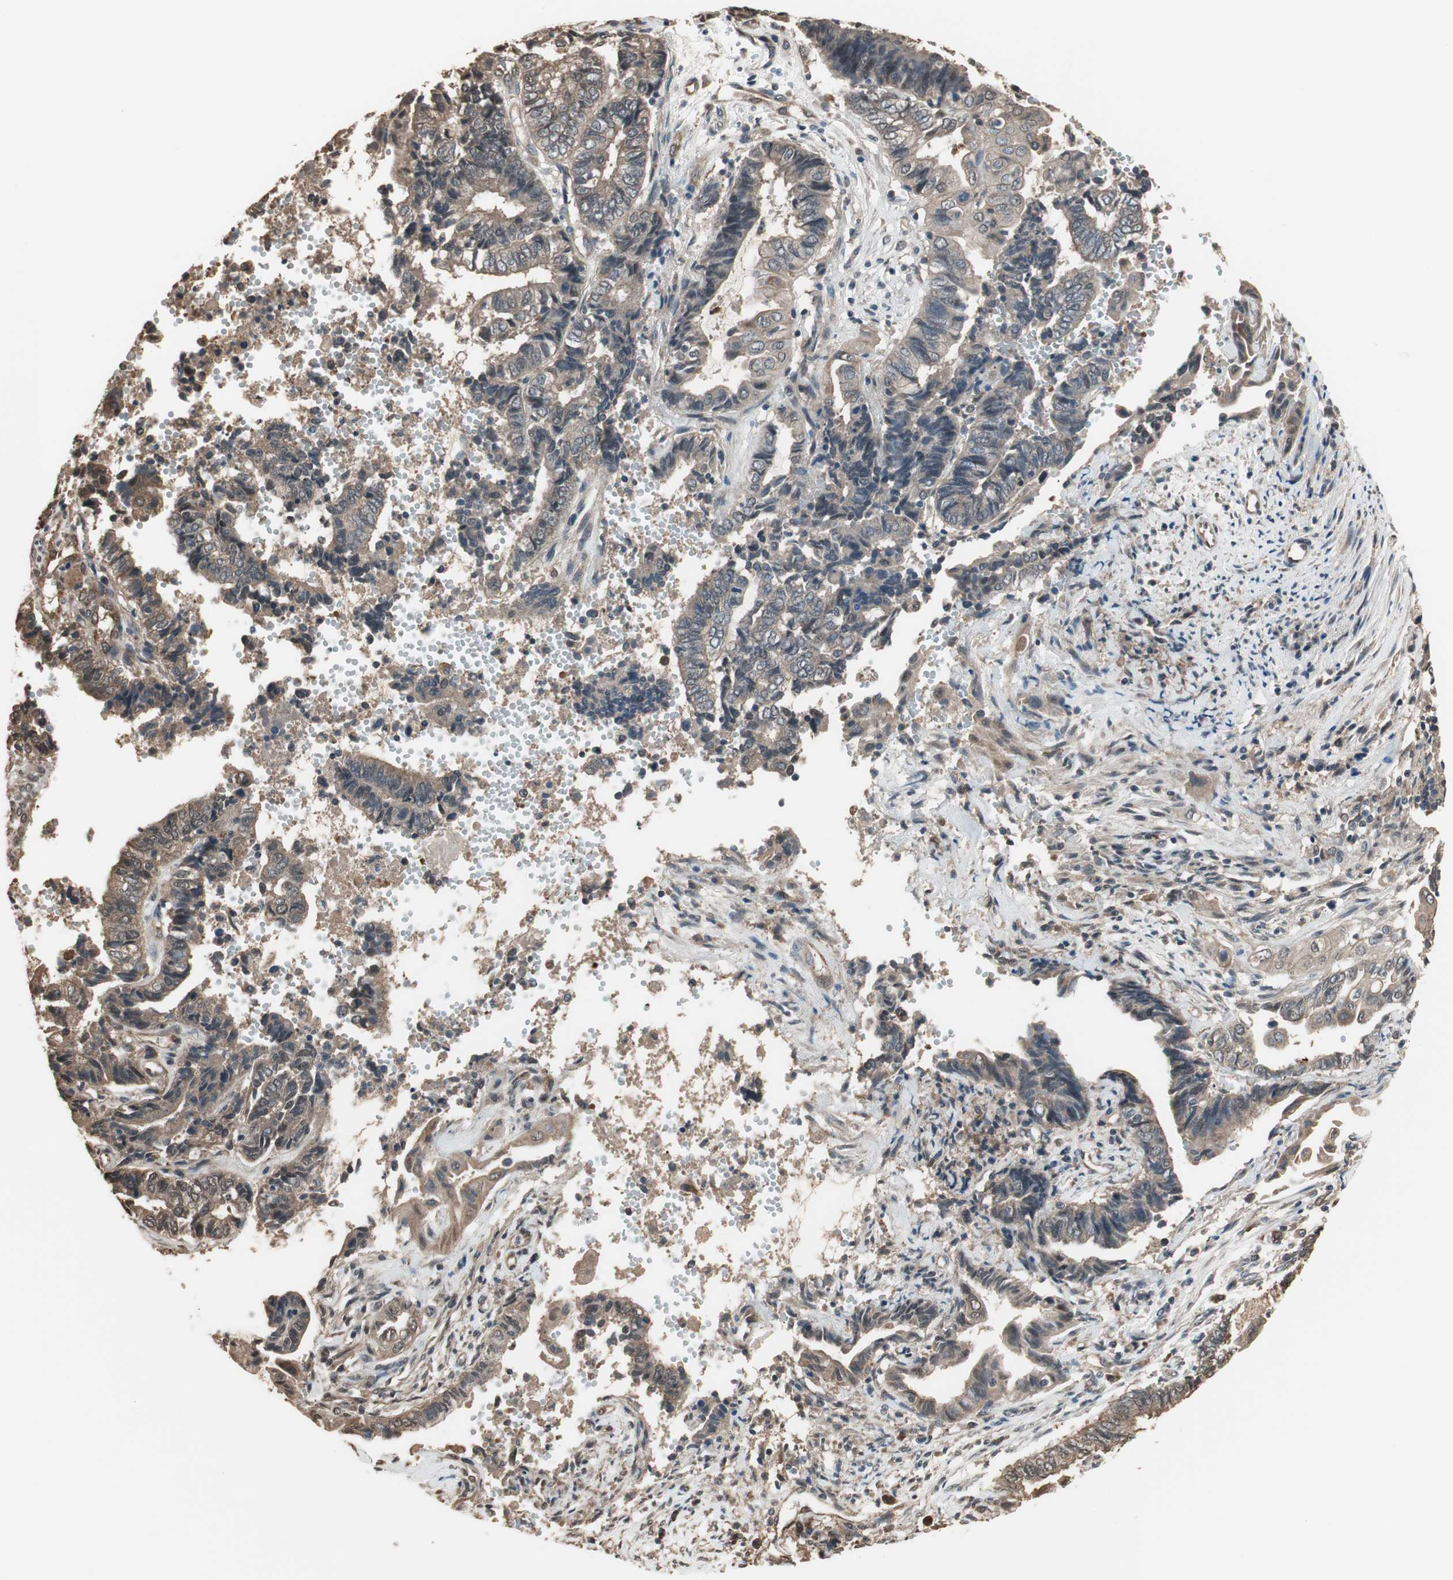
{"staining": {"intensity": "moderate", "quantity": ">75%", "location": "cytoplasmic/membranous"}, "tissue": "endometrial cancer", "cell_type": "Tumor cells", "image_type": "cancer", "snomed": [{"axis": "morphology", "description": "Adenocarcinoma, NOS"}, {"axis": "topography", "description": "Uterus"}, {"axis": "topography", "description": "Endometrium"}], "caption": "Human adenocarcinoma (endometrial) stained with a brown dye exhibits moderate cytoplasmic/membranous positive expression in approximately >75% of tumor cells.", "gene": "PNPLA7", "patient": {"sex": "female", "age": 70}}